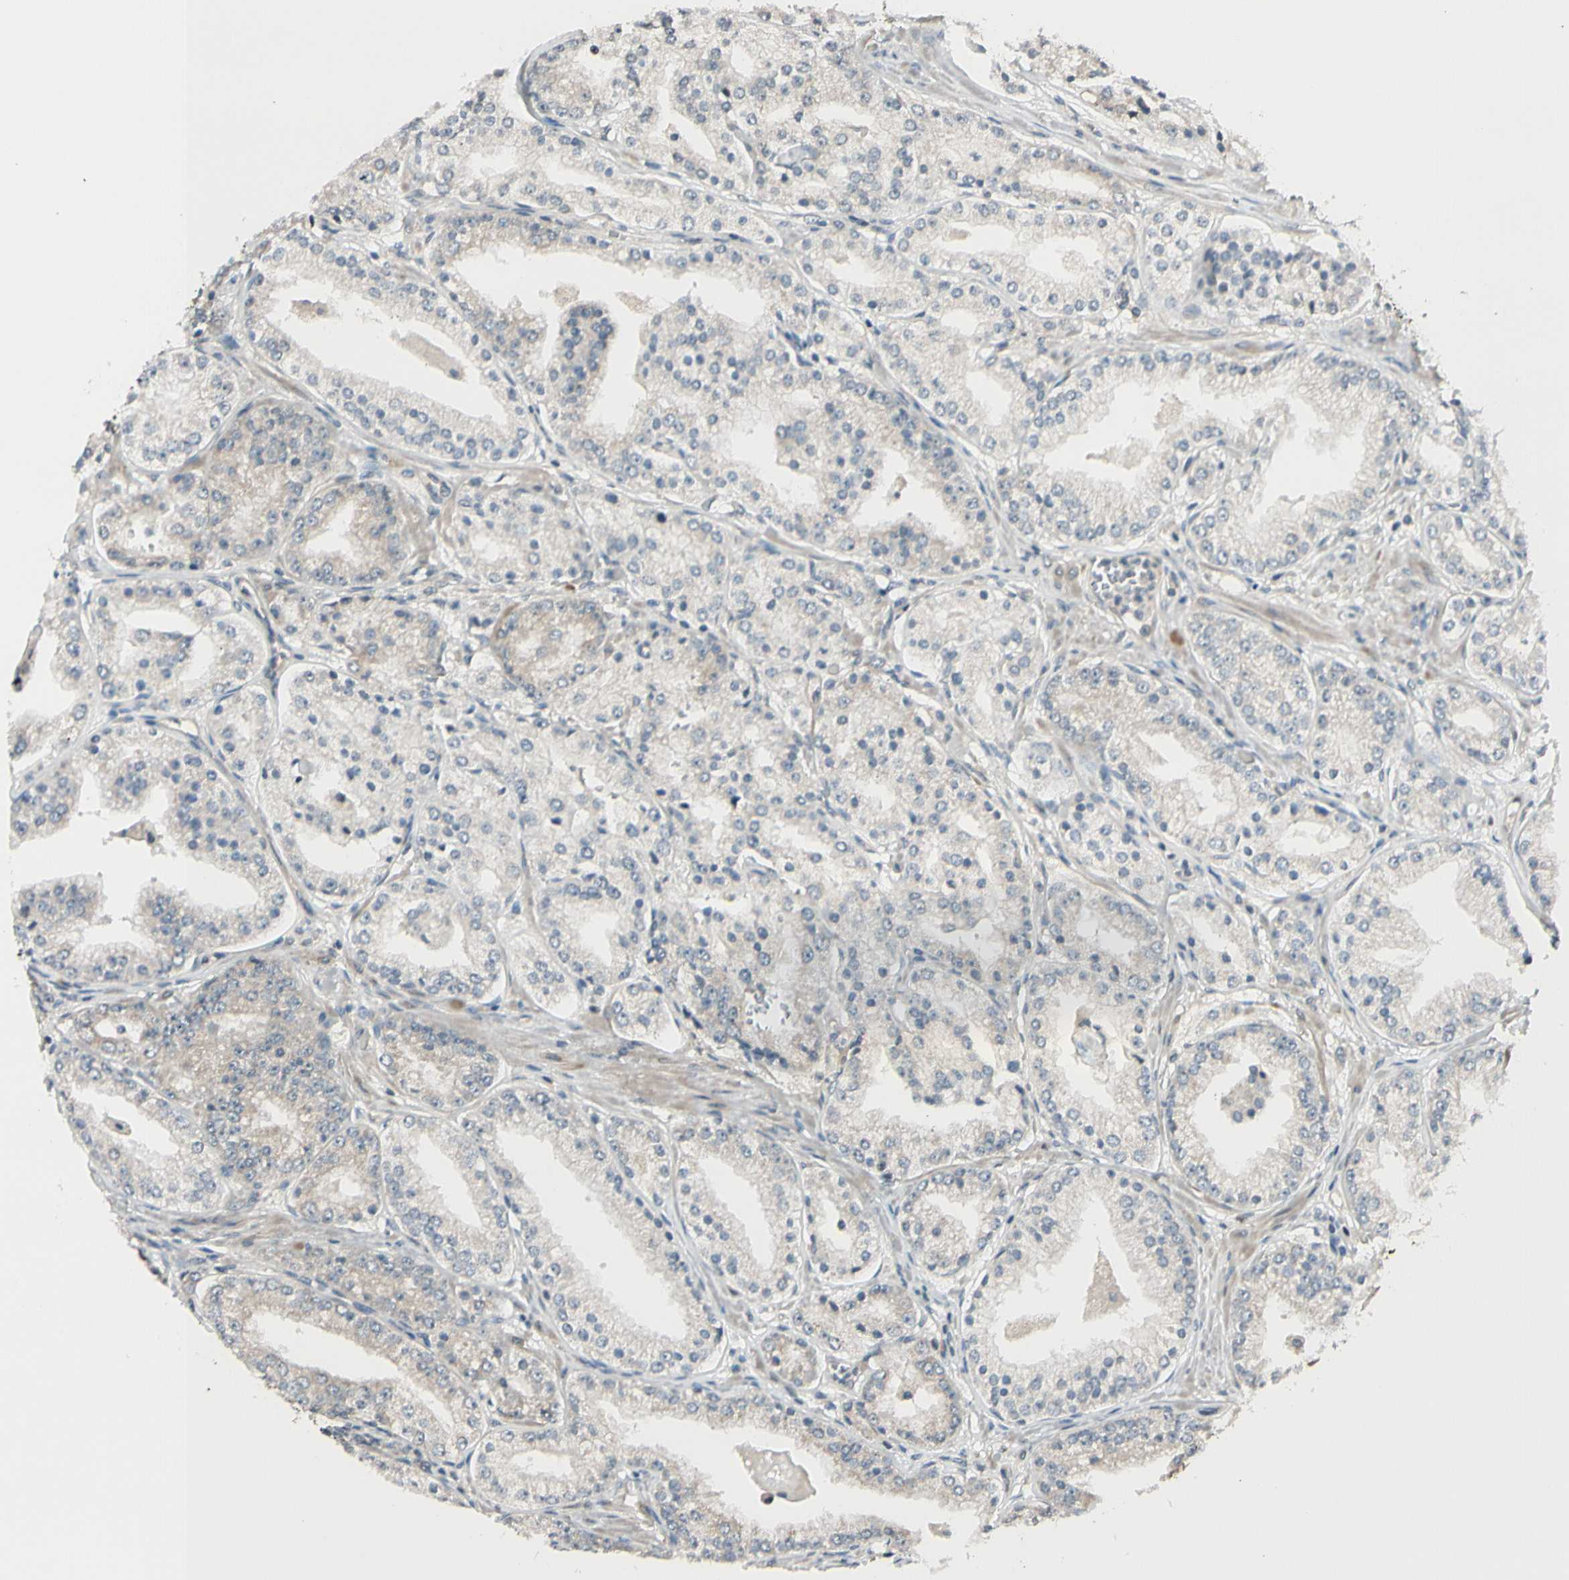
{"staining": {"intensity": "negative", "quantity": "none", "location": "none"}, "tissue": "prostate cancer", "cell_type": "Tumor cells", "image_type": "cancer", "snomed": [{"axis": "morphology", "description": "Adenocarcinoma, High grade"}, {"axis": "topography", "description": "Prostate"}], "caption": "Immunohistochemical staining of human adenocarcinoma (high-grade) (prostate) exhibits no significant staining in tumor cells.", "gene": "FGF10", "patient": {"sex": "male", "age": 61}}